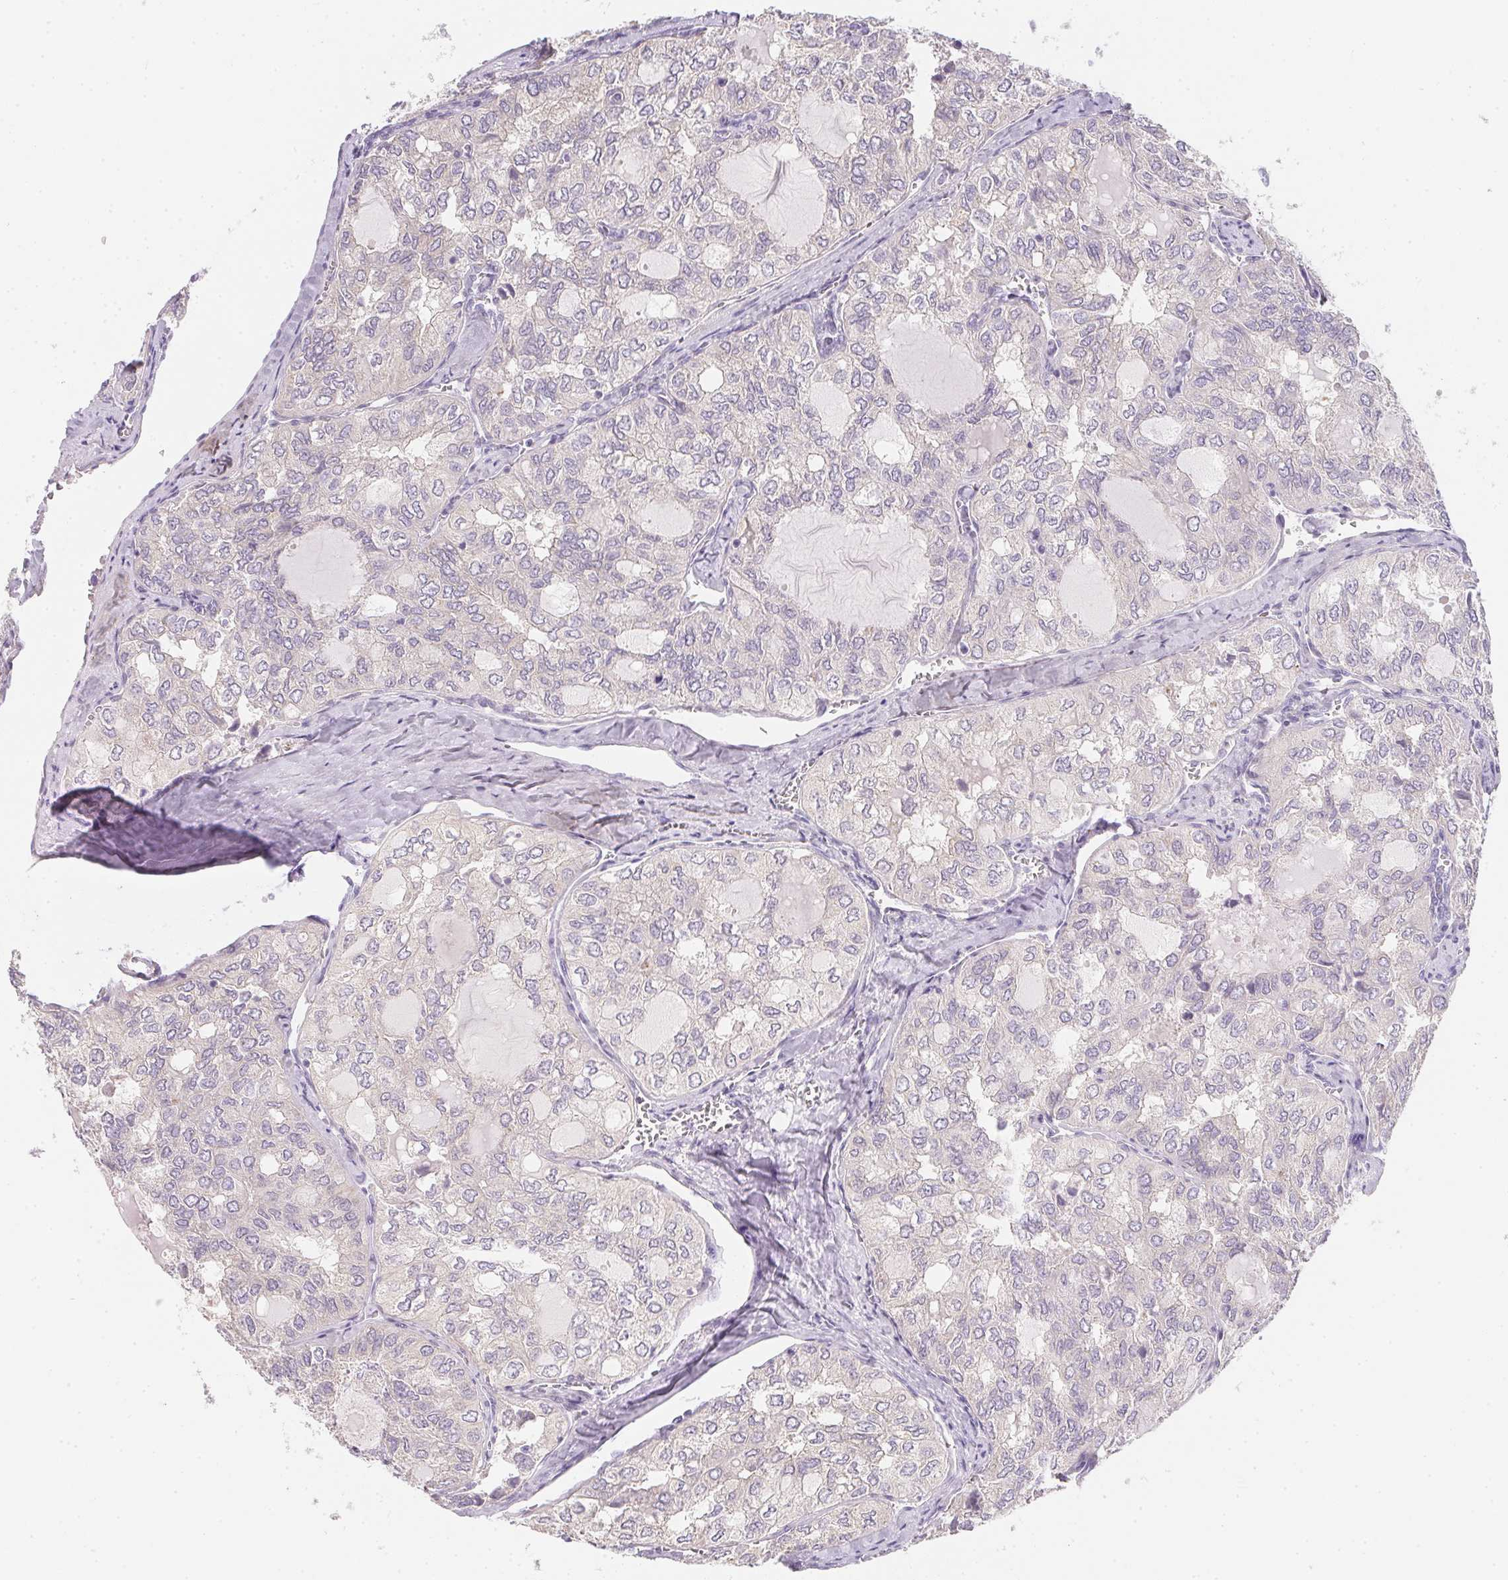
{"staining": {"intensity": "weak", "quantity": "<25%", "location": "cytoplasmic/membranous"}, "tissue": "thyroid cancer", "cell_type": "Tumor cells", "image_type": "cancer", "snomed": [{"axis": "morphology", "description": "Follicular adenoma carcinoma, NOS"}, {"axis": "topography", "description": "Thyroid gland"}], "caption": "DAB immunohistochemical staining of thyroid cancer (follicular adenoma carcinoma) demonstrates no significant expression in tumor cells.", "gene": "MAP1A", "patient": {"sex": "male", "age": 75}}